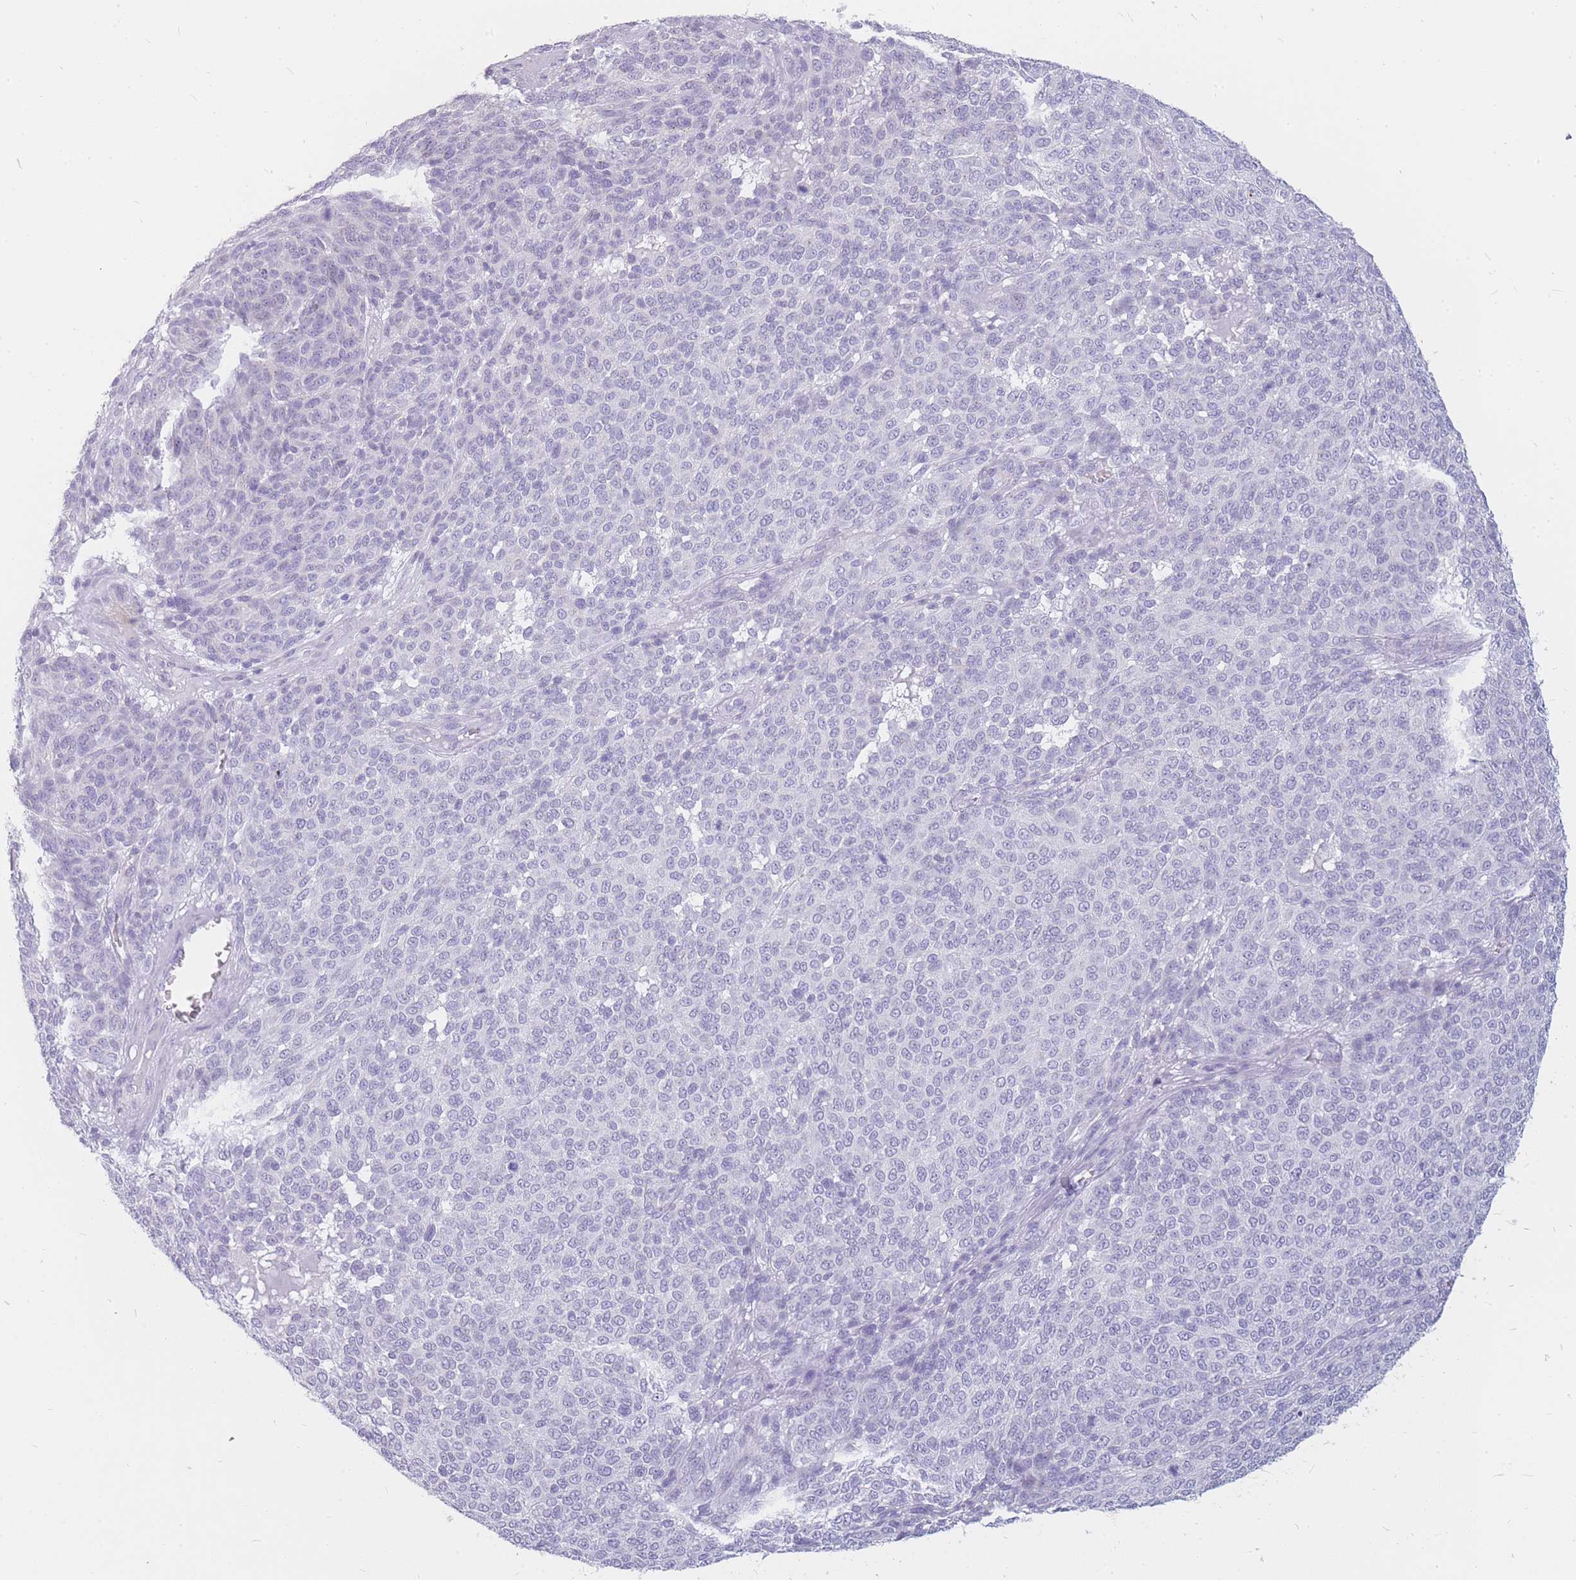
{"staining": {"intensity": "negative", "quantity": "none", "location": "none"}, "tissue": "melanoma", "cell_type": "Tumor cells", "image_type": "cancer", "snomed": [{"axis": "morphology", "description": "Malignant melanoma, NOS"}, {"axis": "topography", "description": "Skin"}], "caption": "This is an immunohistochemistry (IHC) micrograph of melanoma. There is no expression in tumor cells.", "gene": "INS", "patient": {"sex": "male", "age": 49}}